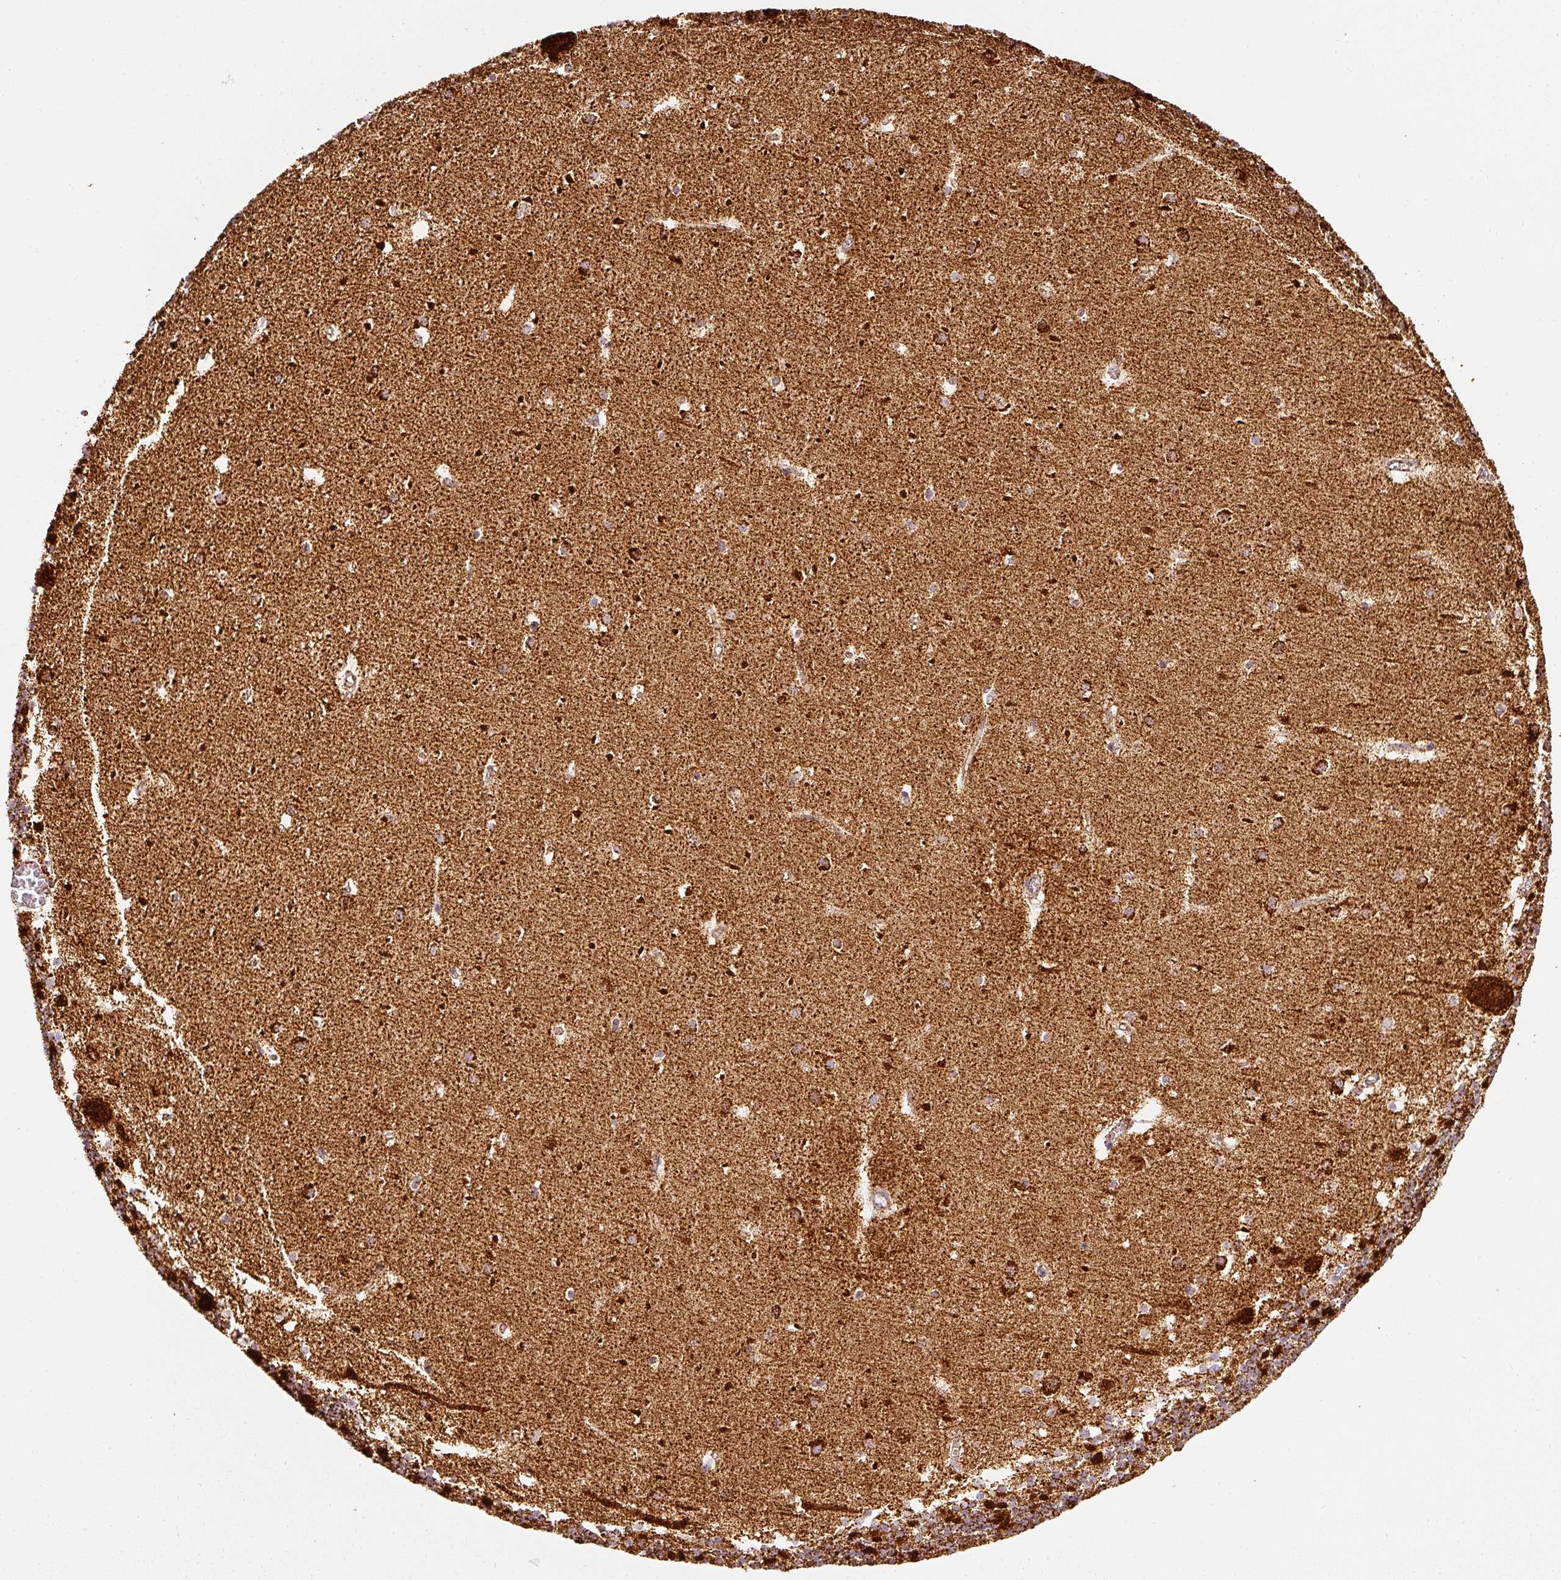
{"staining": {"intensity": "strong", "quantity": ">75%", "location": "cytoplasmic/membranous"}, "tissue": "cerebellum", "cell_type": "Cells in granular layer", "image_type": "normal", "snomed": [{"axis": "morphology", "description": "Normal tissue, NOS"}, {"axis": "topography", "description": "Cerebellum"}], "caption": "Immunohistochemistry (IHC) histopathology image of benign cerebellum: human cerebellum stained using IHC reveals high levels of strong protein expression localized specifically in the cytoplasmic/membranous of cells in granular layer, appearing as a cytoplasmic/membranous brown color.", "gene": "MT", "patient": {"sex": "male", "age": 54}}